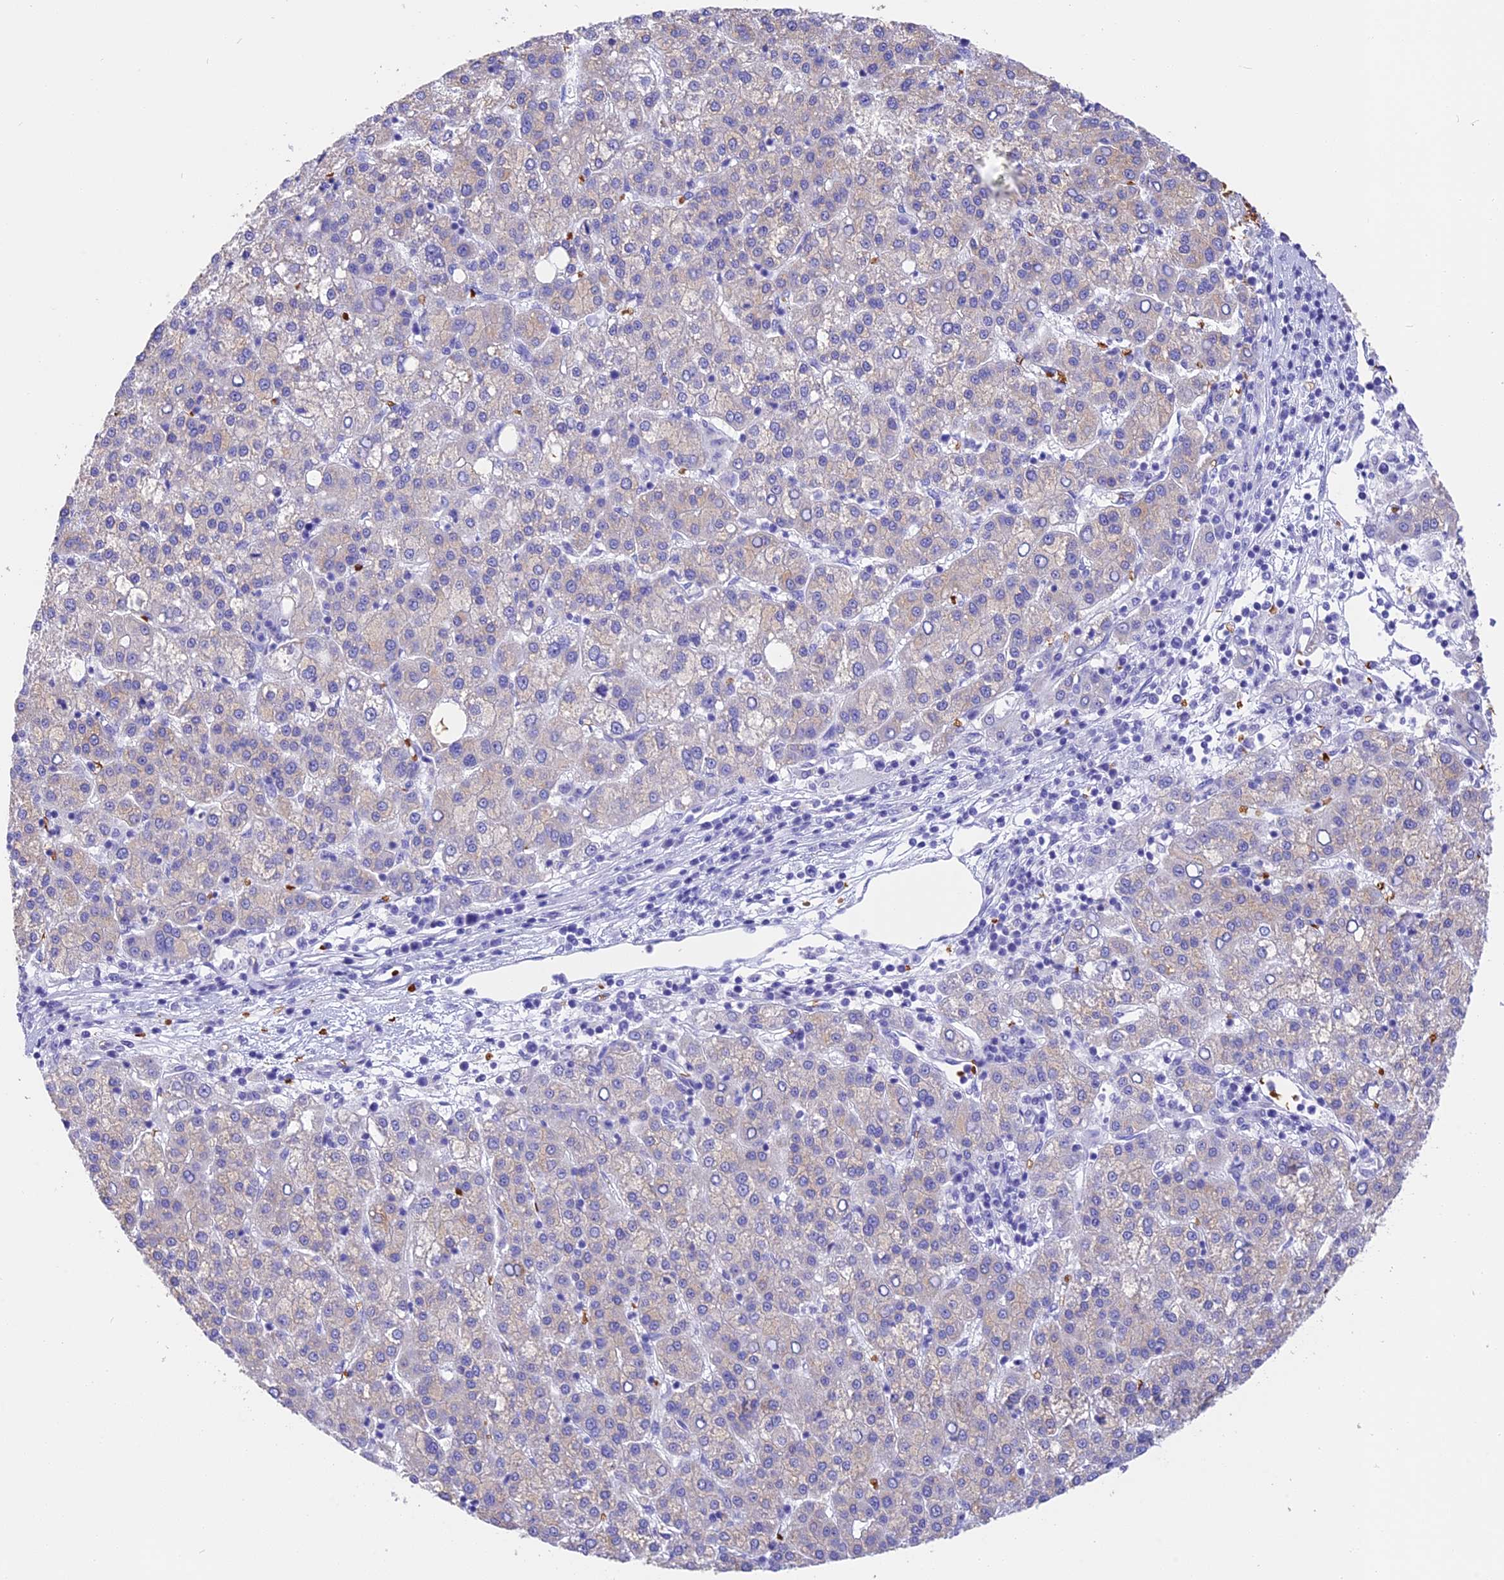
{"staining": {"intensity": "negative", "quantity": "none", "location": "none"}, "tissue": "liver cancer", "cell_type": "Tumor cells", "image_type": "cancer", "snomed": [{"axis": "morphology", "description": "Carcinoma, Hepatocellular, NOS"}, {"axis": "topography", "description": "Liver"}], "caption": "Tumor cells are negative for brown protein staining in liver cancer (hepatocellular carcinoma).", "gene": "TNNC2", "patient": {"sex": "female", "age": 58}}